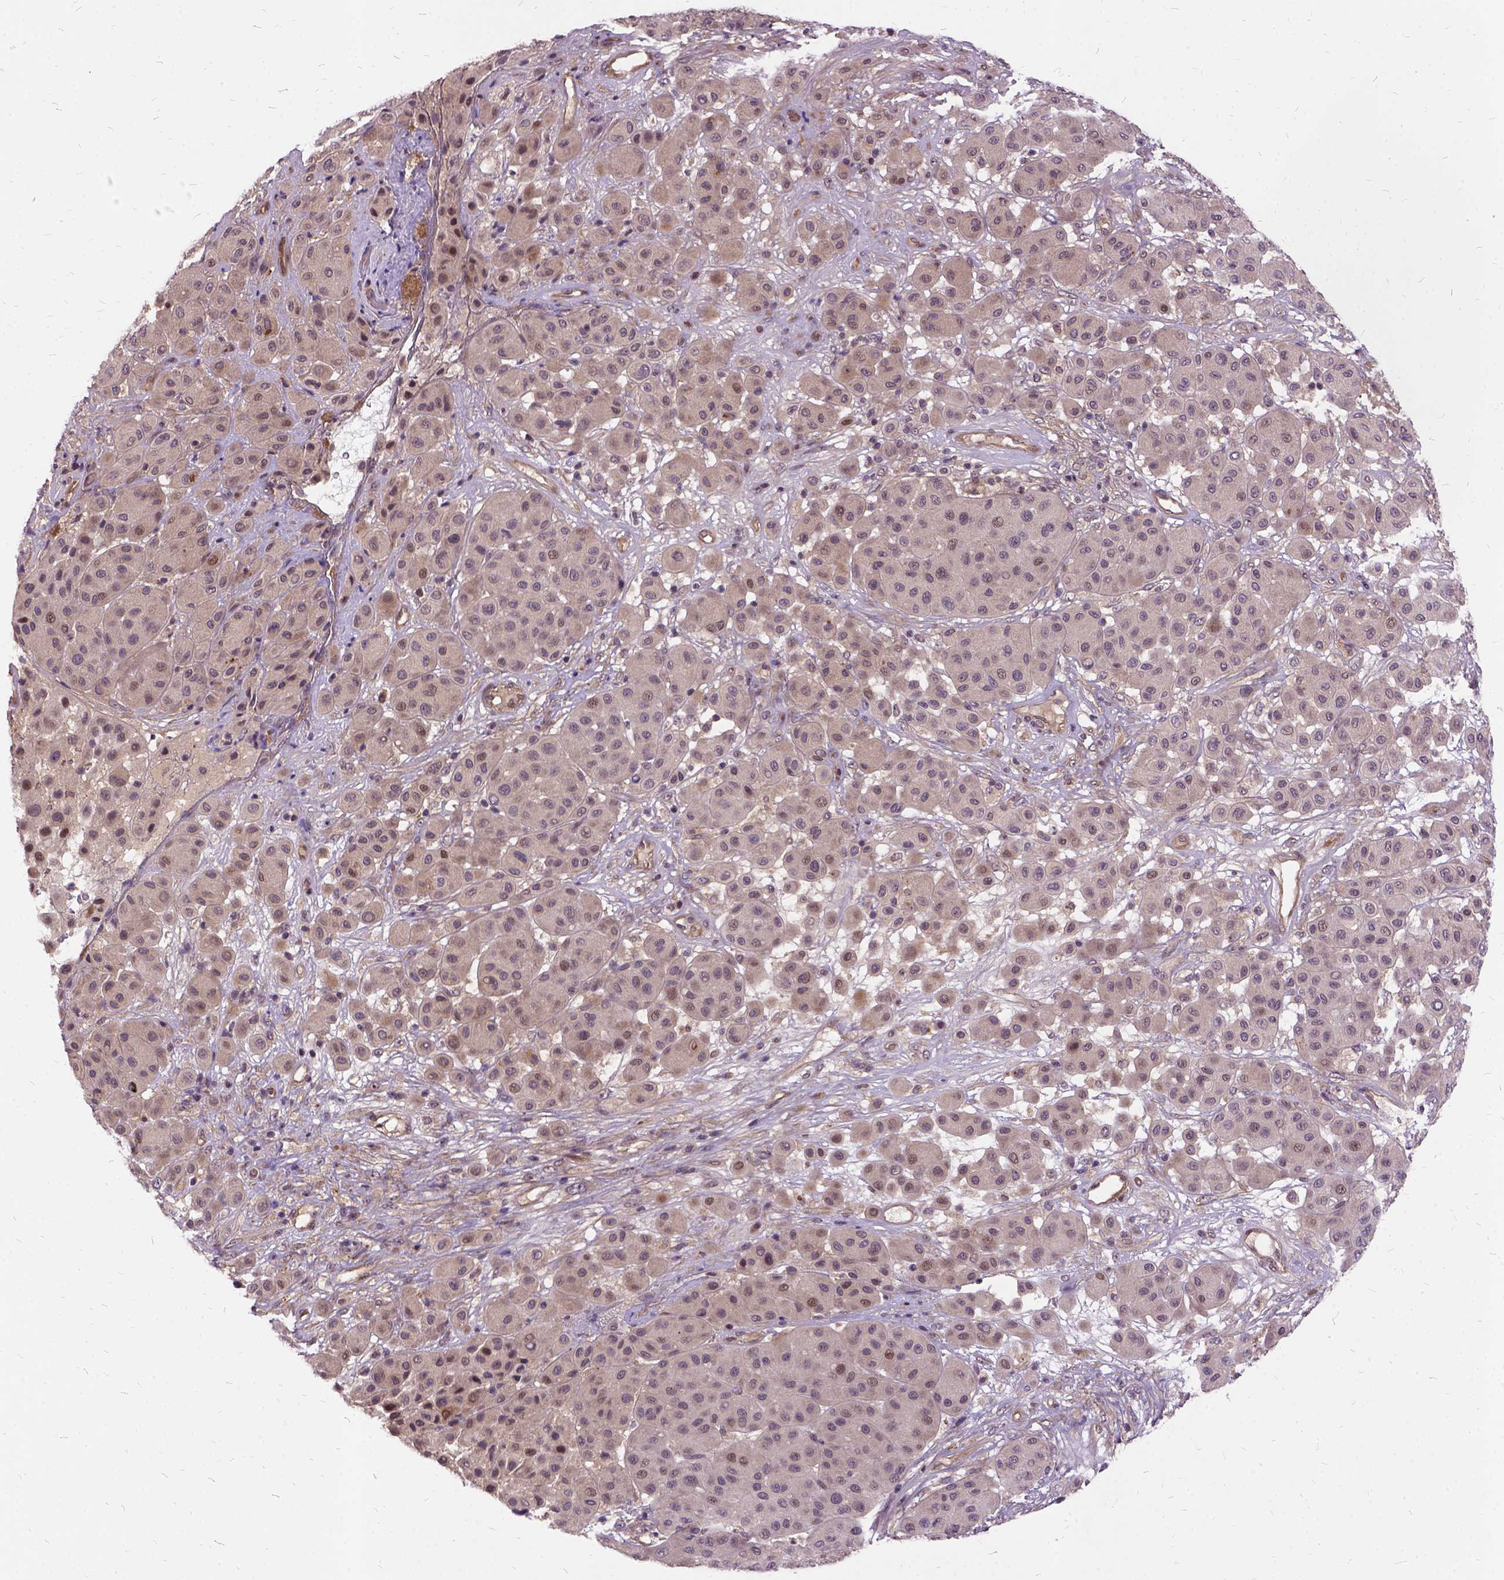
{"staining": {"intensity": "moderate", "quantity": "<25%", "location": "nuclear"}, "tissue": "melanoma", "cell_type": "Tumor cells", "image_type": "cancer", "snomed": [{"axis": "morphology", "description": "Malignant melanoma, Metastatic site"}, {"axis": "topography", "description": "Smooth muscle"}], "caption": "Malignant melanoma (metastatic site) was stained to show a protein in brown. There is low levels of moderate nuclear positivity in about <25% of tumor cells.", "gene": "ILRUN", "patient": {"sex": "male", "age": 41}}